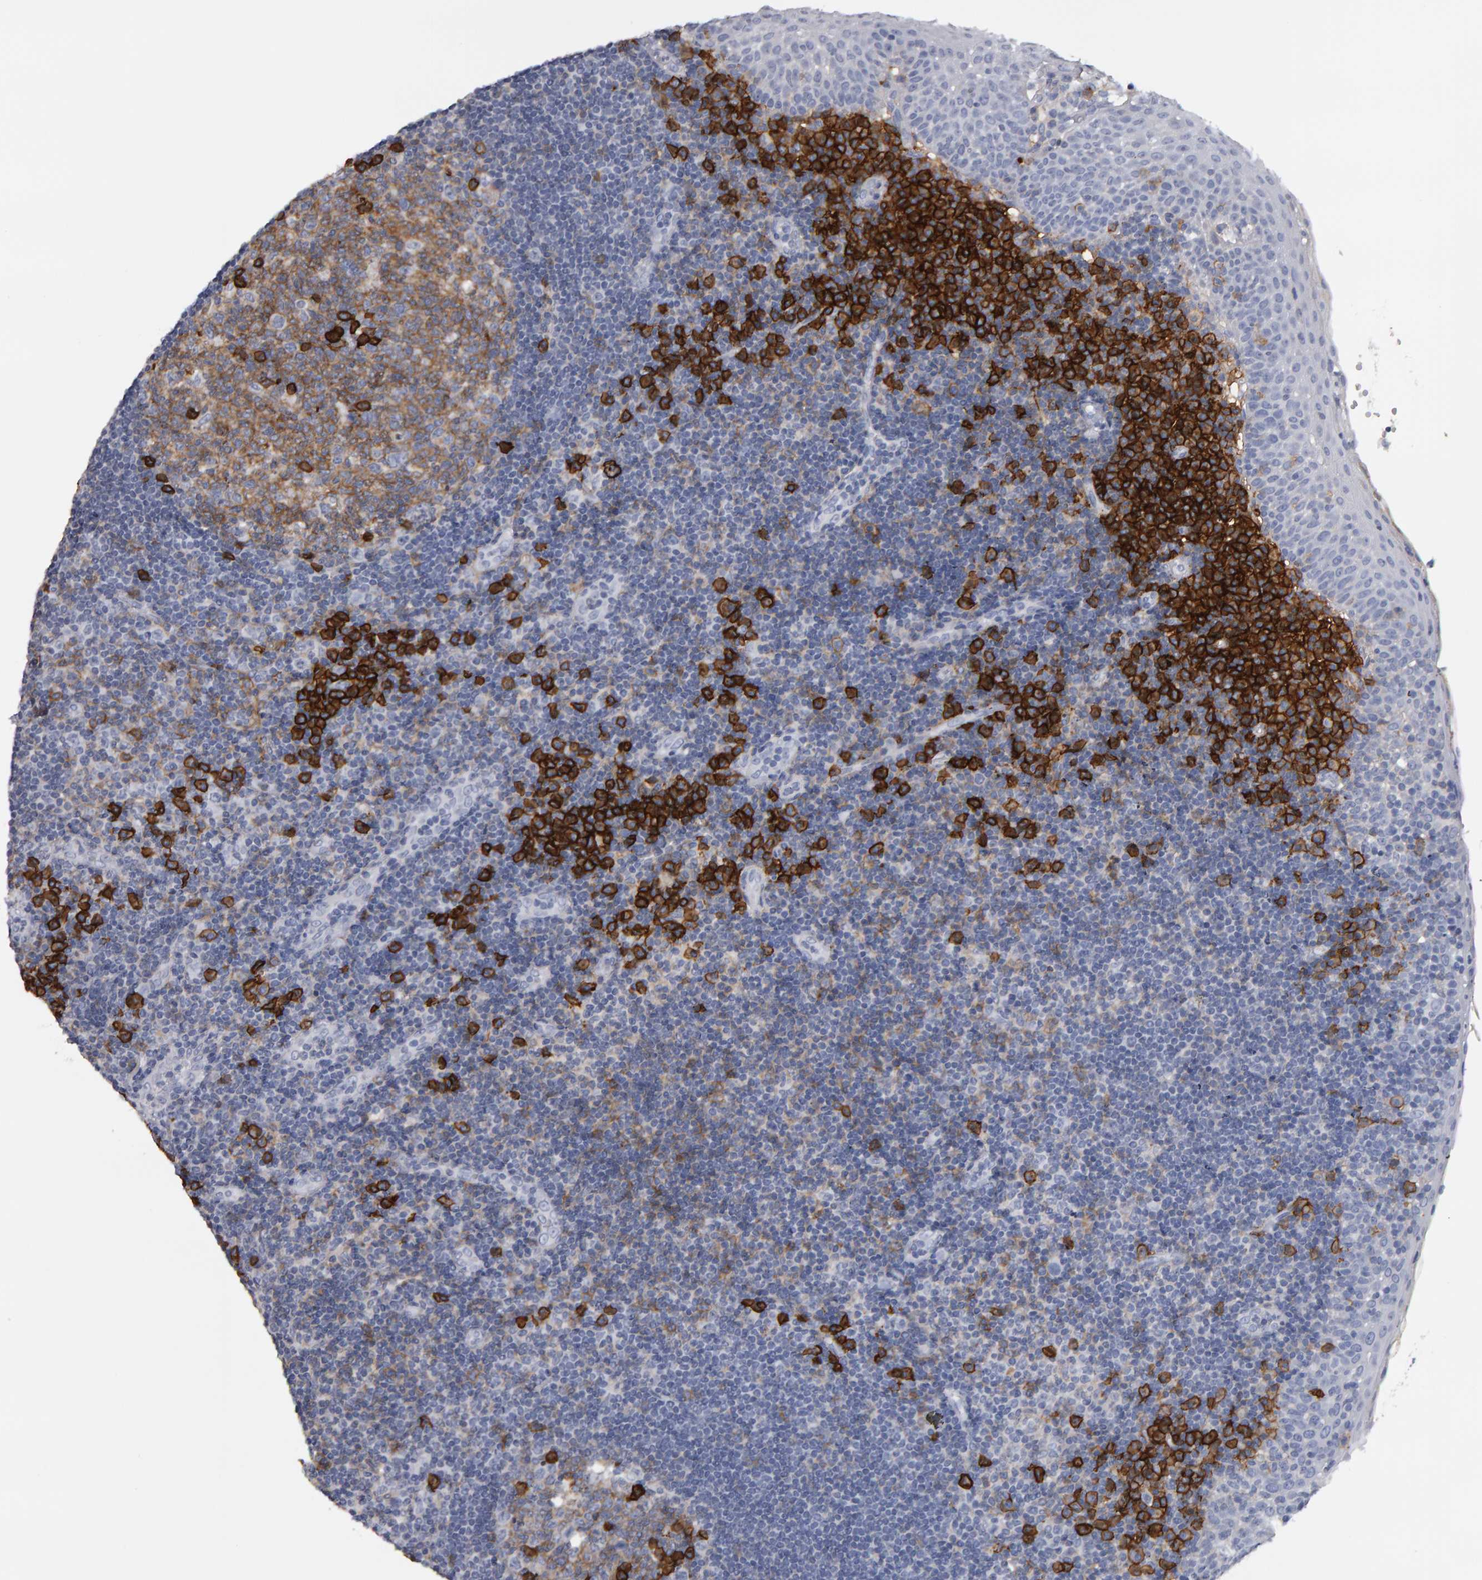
{"staining": {"intensity": "strong", "quantity": "<25%", "location": "cytoplasmic/membranous"}, "tissue": "tonsil", "cell_type": "Germinal center cells", "image_type": "normal", "snomed": [{"axis": "morphology", "description": "Normal tissue, NOS"}, {"axis": "topography", "description": "Tonsil"}], "caption": "Human tonsil stained for a protein (brown) exhibits strong cytoplasmic/membranous positive expression in about <25% of germinal center cells.", "gene": "CD38", "patient": {"sex": "female", "age": 40}}